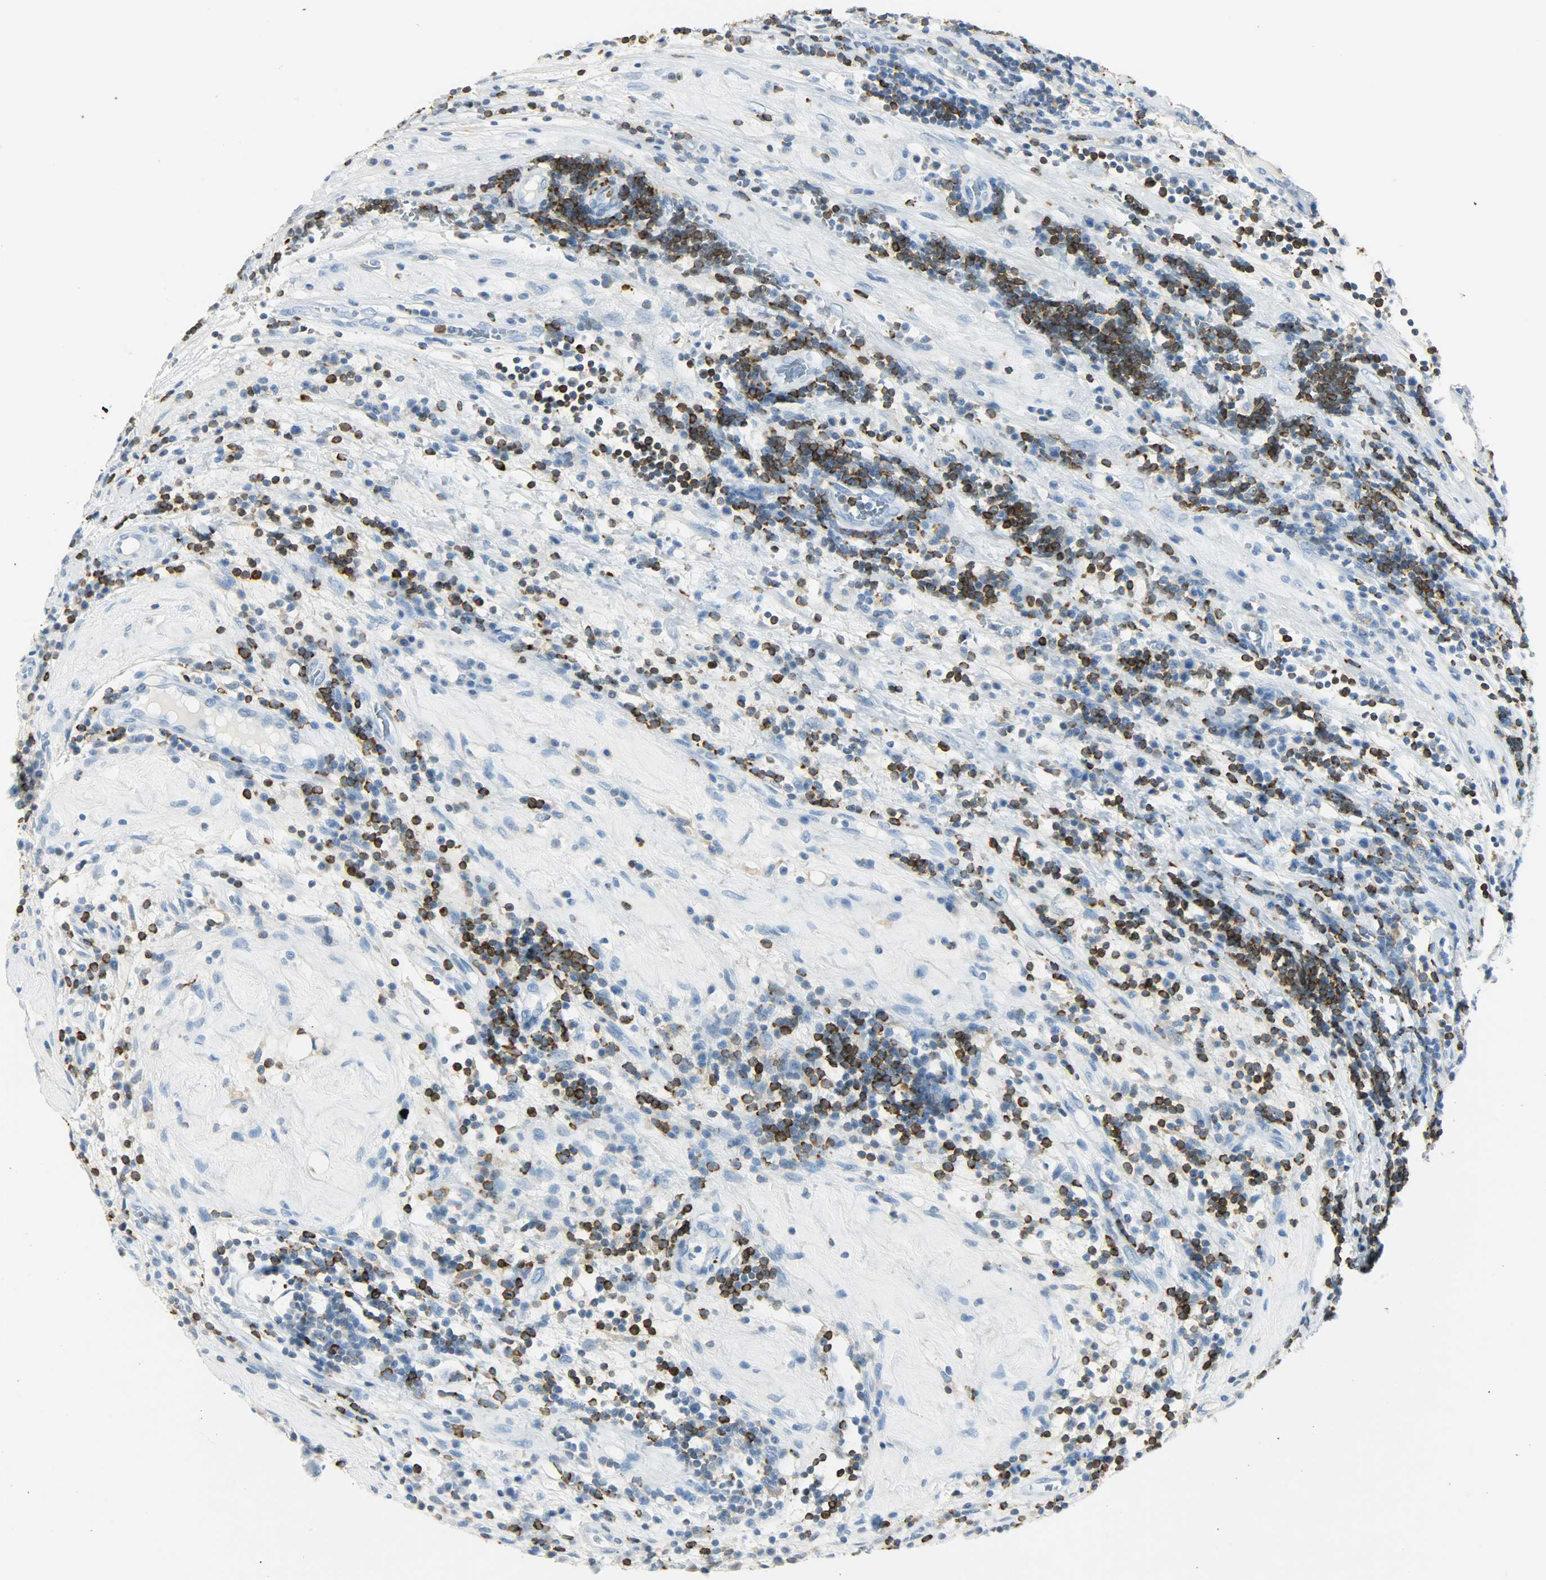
{"staining": {"intensity": "negative", "quantity": "none", "location": "none"}, "tissue": "testis cancer", "cell_type": "Tumor cells", "image_type": "cancer", "snomed": [{"axis": "morphology", "description": "Seminoma, NOS"}, {"axis": "topography", "description": "Testis"}], "caption": "High power microscopy histopathology image of an immunohistochemistry image of seminoma (testis), revealing no significant staining in tumor cells. (Stains: DAB (3,3'-diaminobenzidine) immunohistochemistry (IHC) with hematoxylin counter stain, Microscopy: brightfield microscopy at high magnification).", "gene": "PTPN6", "patient": {"sex": "male", "age": 43}}